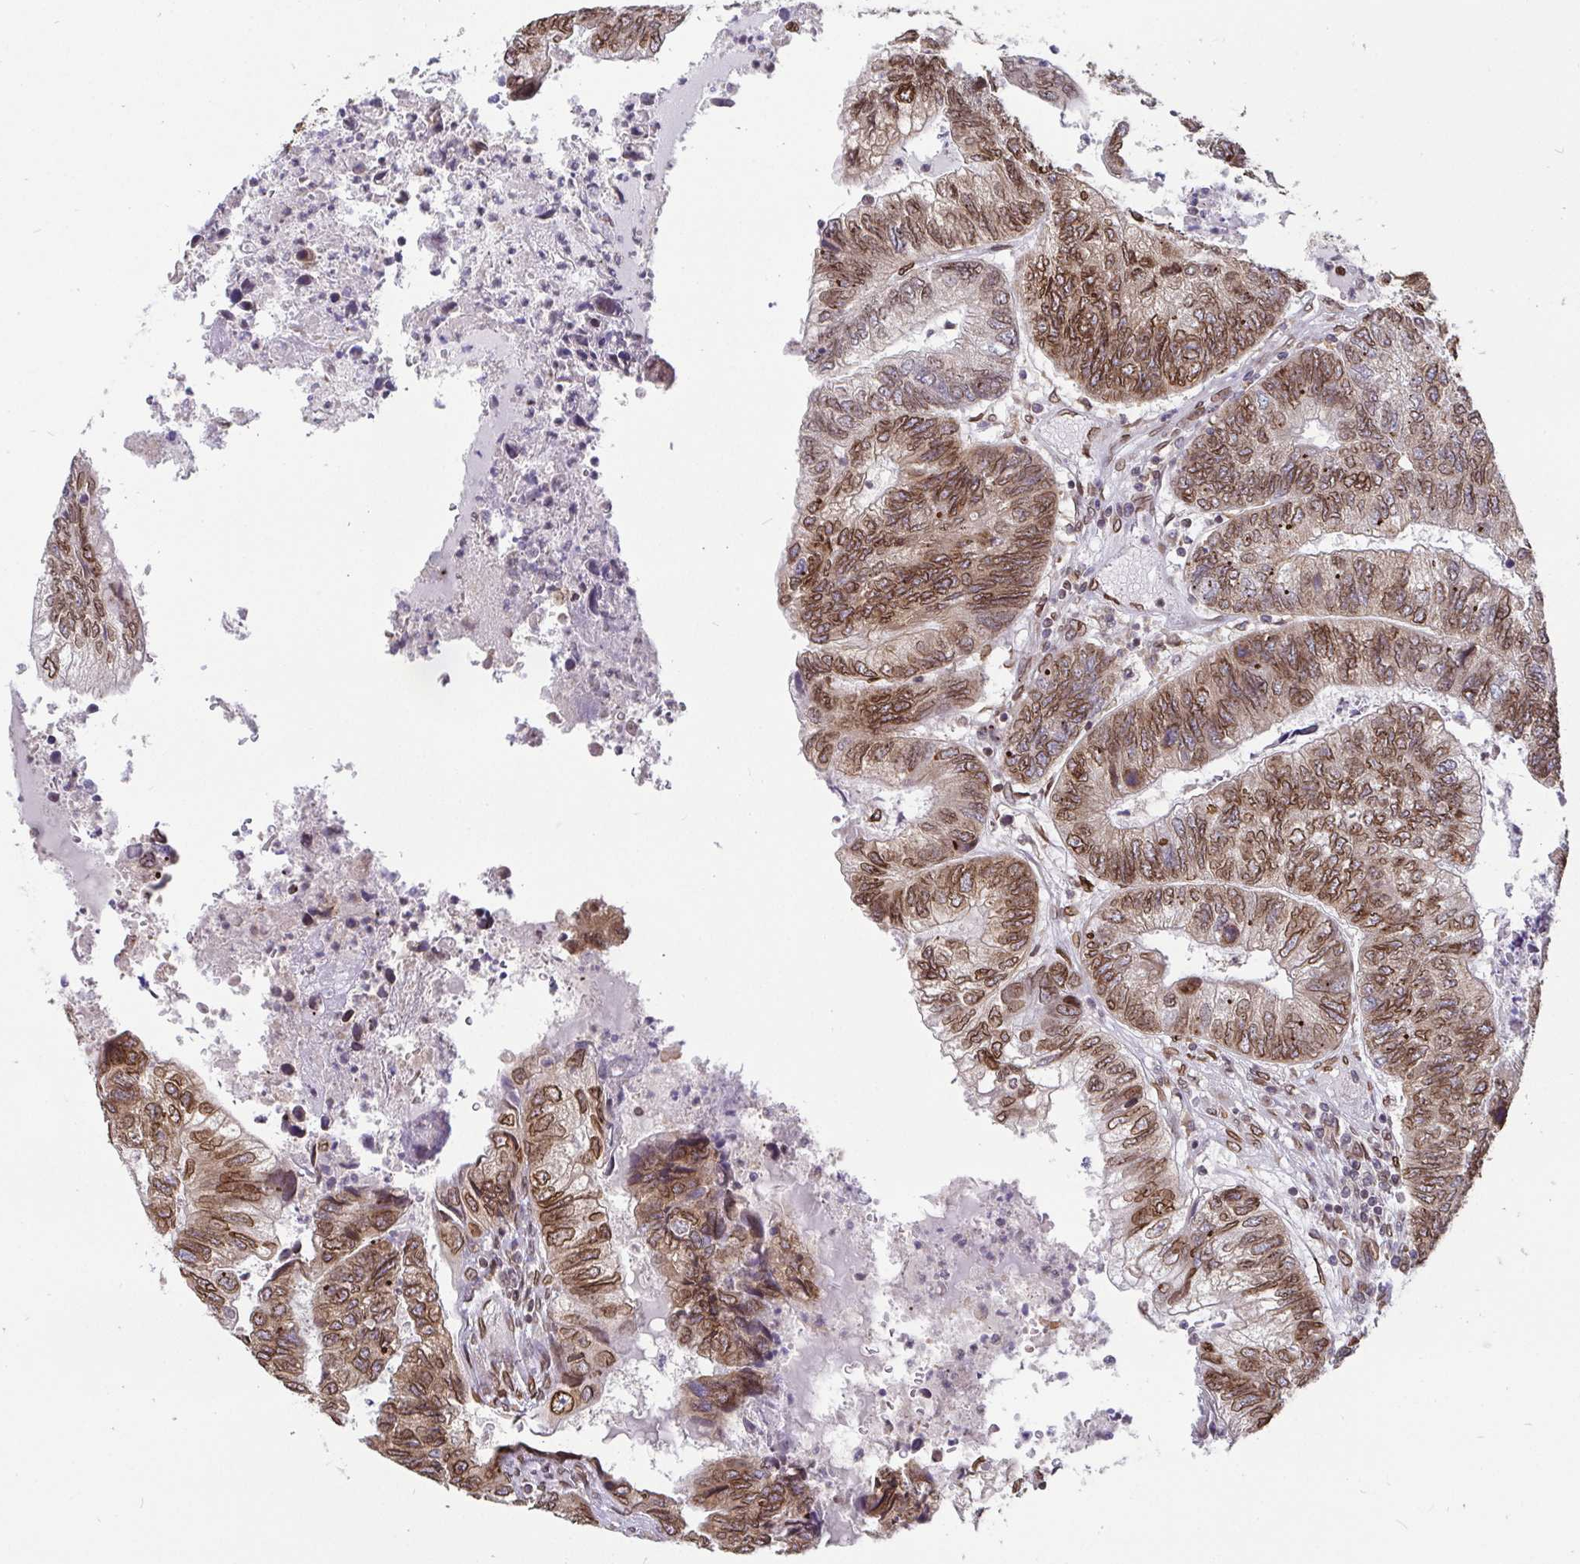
{"staining": {"intensity": "moderate", "quantity": ">75%", "location": "cytoplasmic/membranous,nuclear"}, "tissue": "colorectal cancer", "cell_type": "Tumor cells", "image_type": "cancer", "snomed": [{"axis": "morphology", "description": "Adenocarcinoma, NOS"}, {"axis": "topography", "description": "Colon"}], "caption": "The image shows immunohistochemical staining of colorectal adenocarcinoma. There is moderate cytoplasmic/membranous and nuclear positivity is seen in approximately >75% of tumor cells.", "gene": "EMD", "patient": {"sex": "female", "age": 67}}